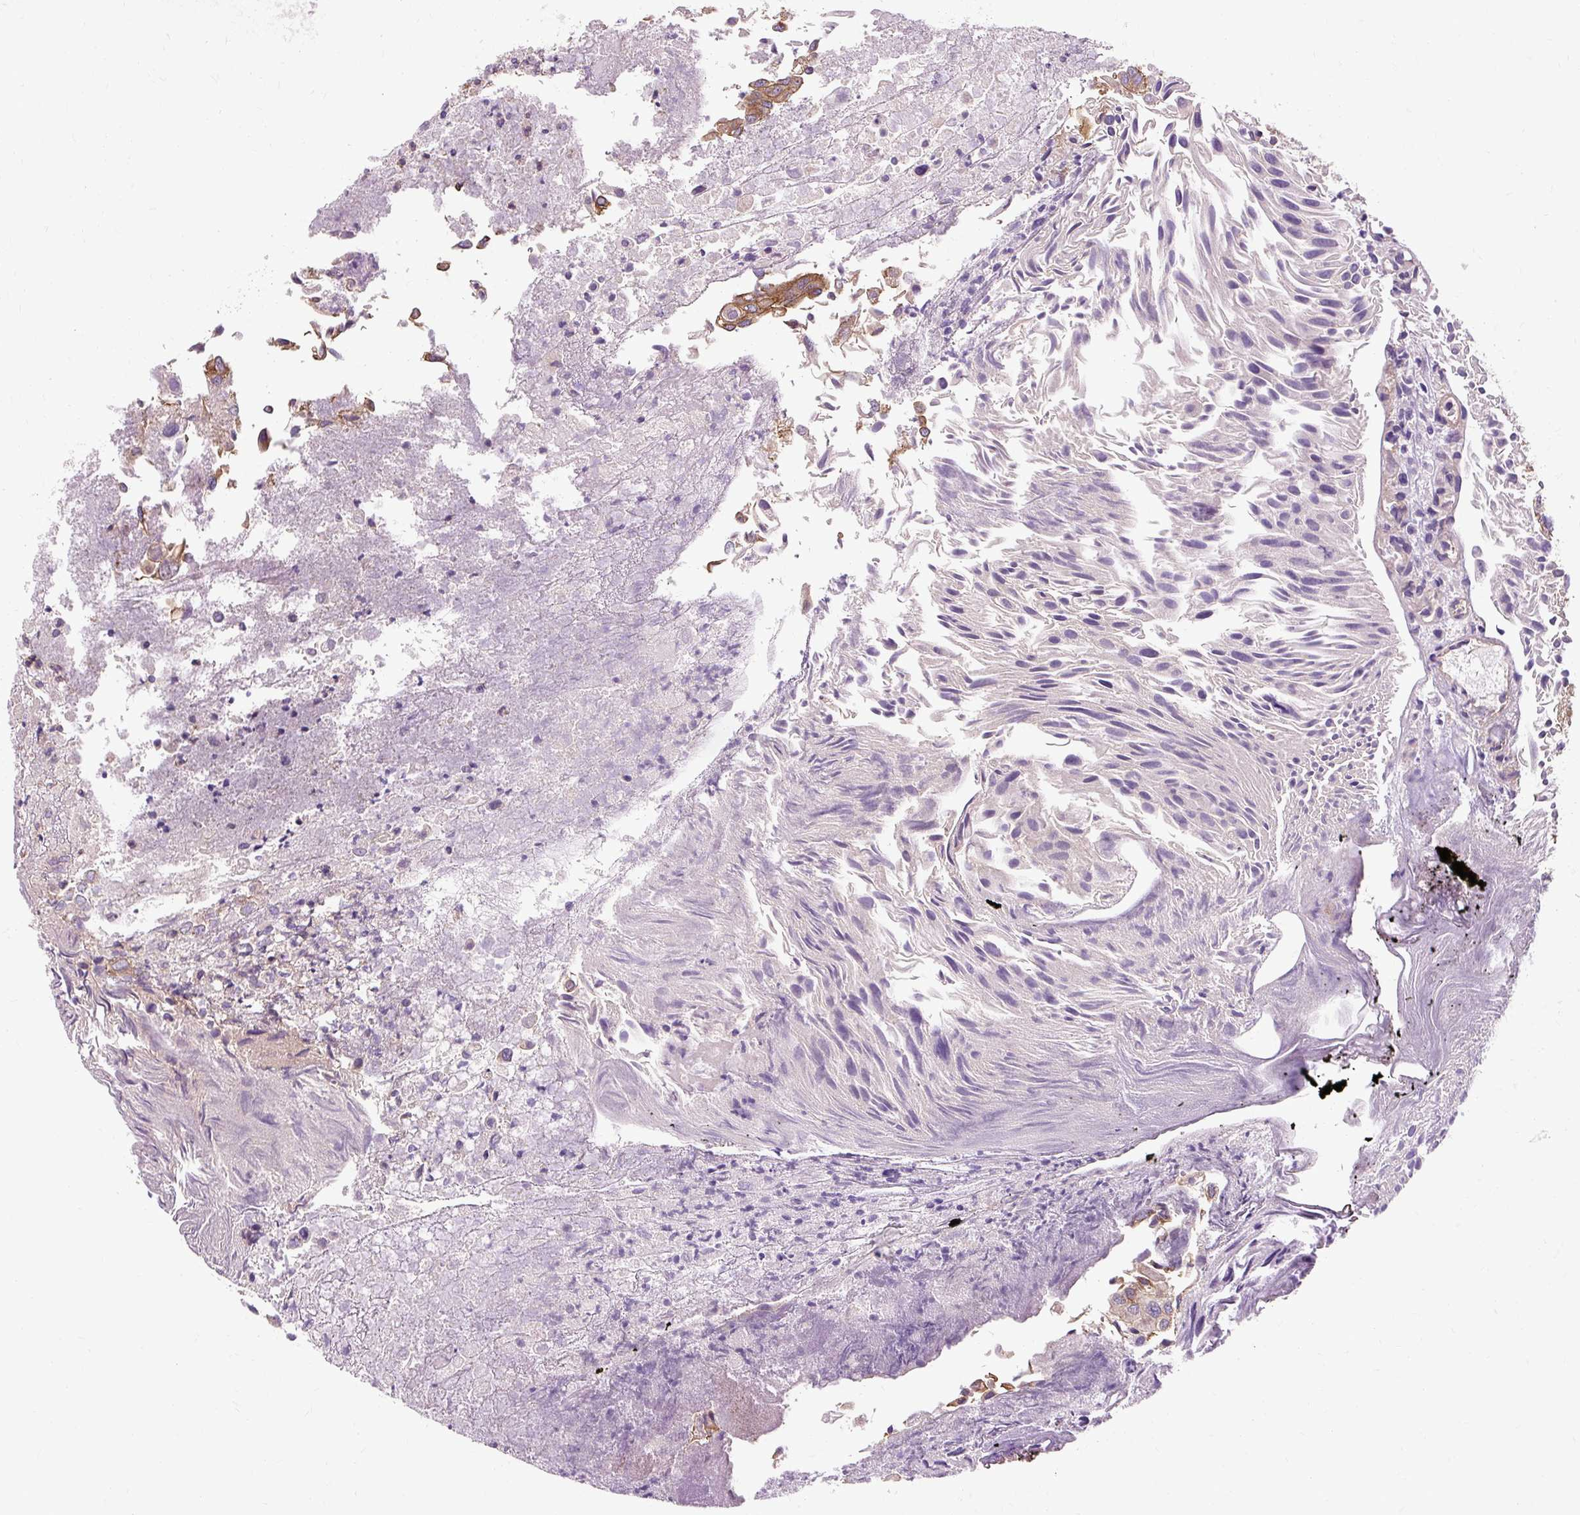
{"staining": {"intensity": "negative", "quantity": "none", "location": "none"}, "tissue": "urothelial cancer", "cell_type": "Tumor cells", "image_type": "cancer", "snomed": [{"axis": "morphology", "description": "Urothelial carcinoma, Low grade"}, {"axis": "topography", "description": "Urinary bladder"}], "caption": "Tumor cells are negative for brown protein staining in low-grade urothelial carcinoma.", "gene": "CCDC93", "patient": {"sex": "female", "age": 89}}